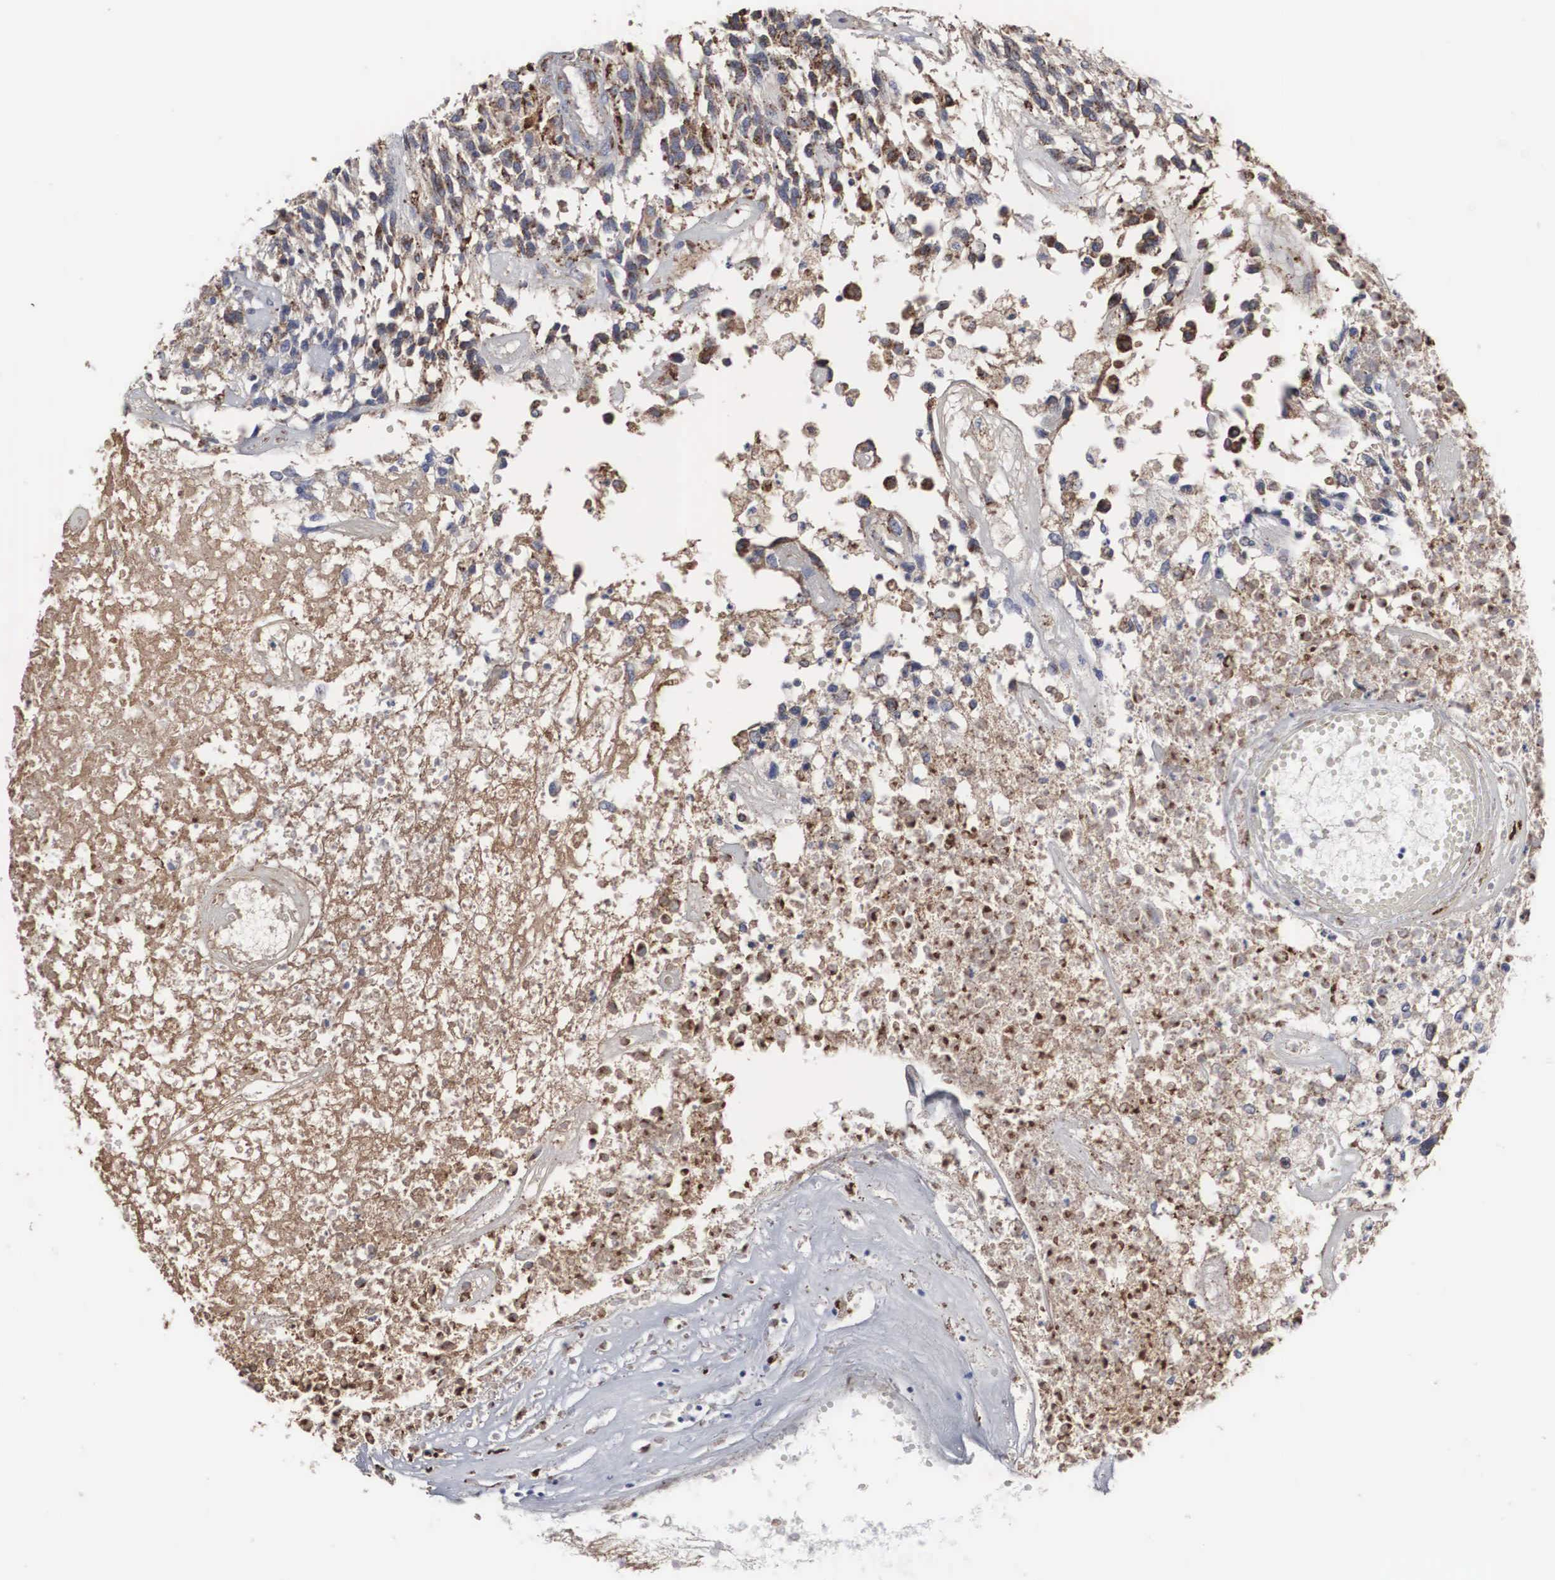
{"staining": {"intensity": "moderate", "quantity": "25%-75%", "location": "cytoplasmic/membranous"}, "tissue": "glioma", "cell_type": "Tumor cells", "image_type": "cancer", "snomed": [{"axis": "morphology", "description": "Glioma, malignant, High grade"}, {"axis": "topography", "description": "Brain"}], "caption": "Protein expression analysis of glioma demonstrates moderate cytoplasmic/membranous expression in approximately 25%-75% of tumor cells.", "gene": "LGALS3BP", "patient": {"sex": "male", "age": 77}}